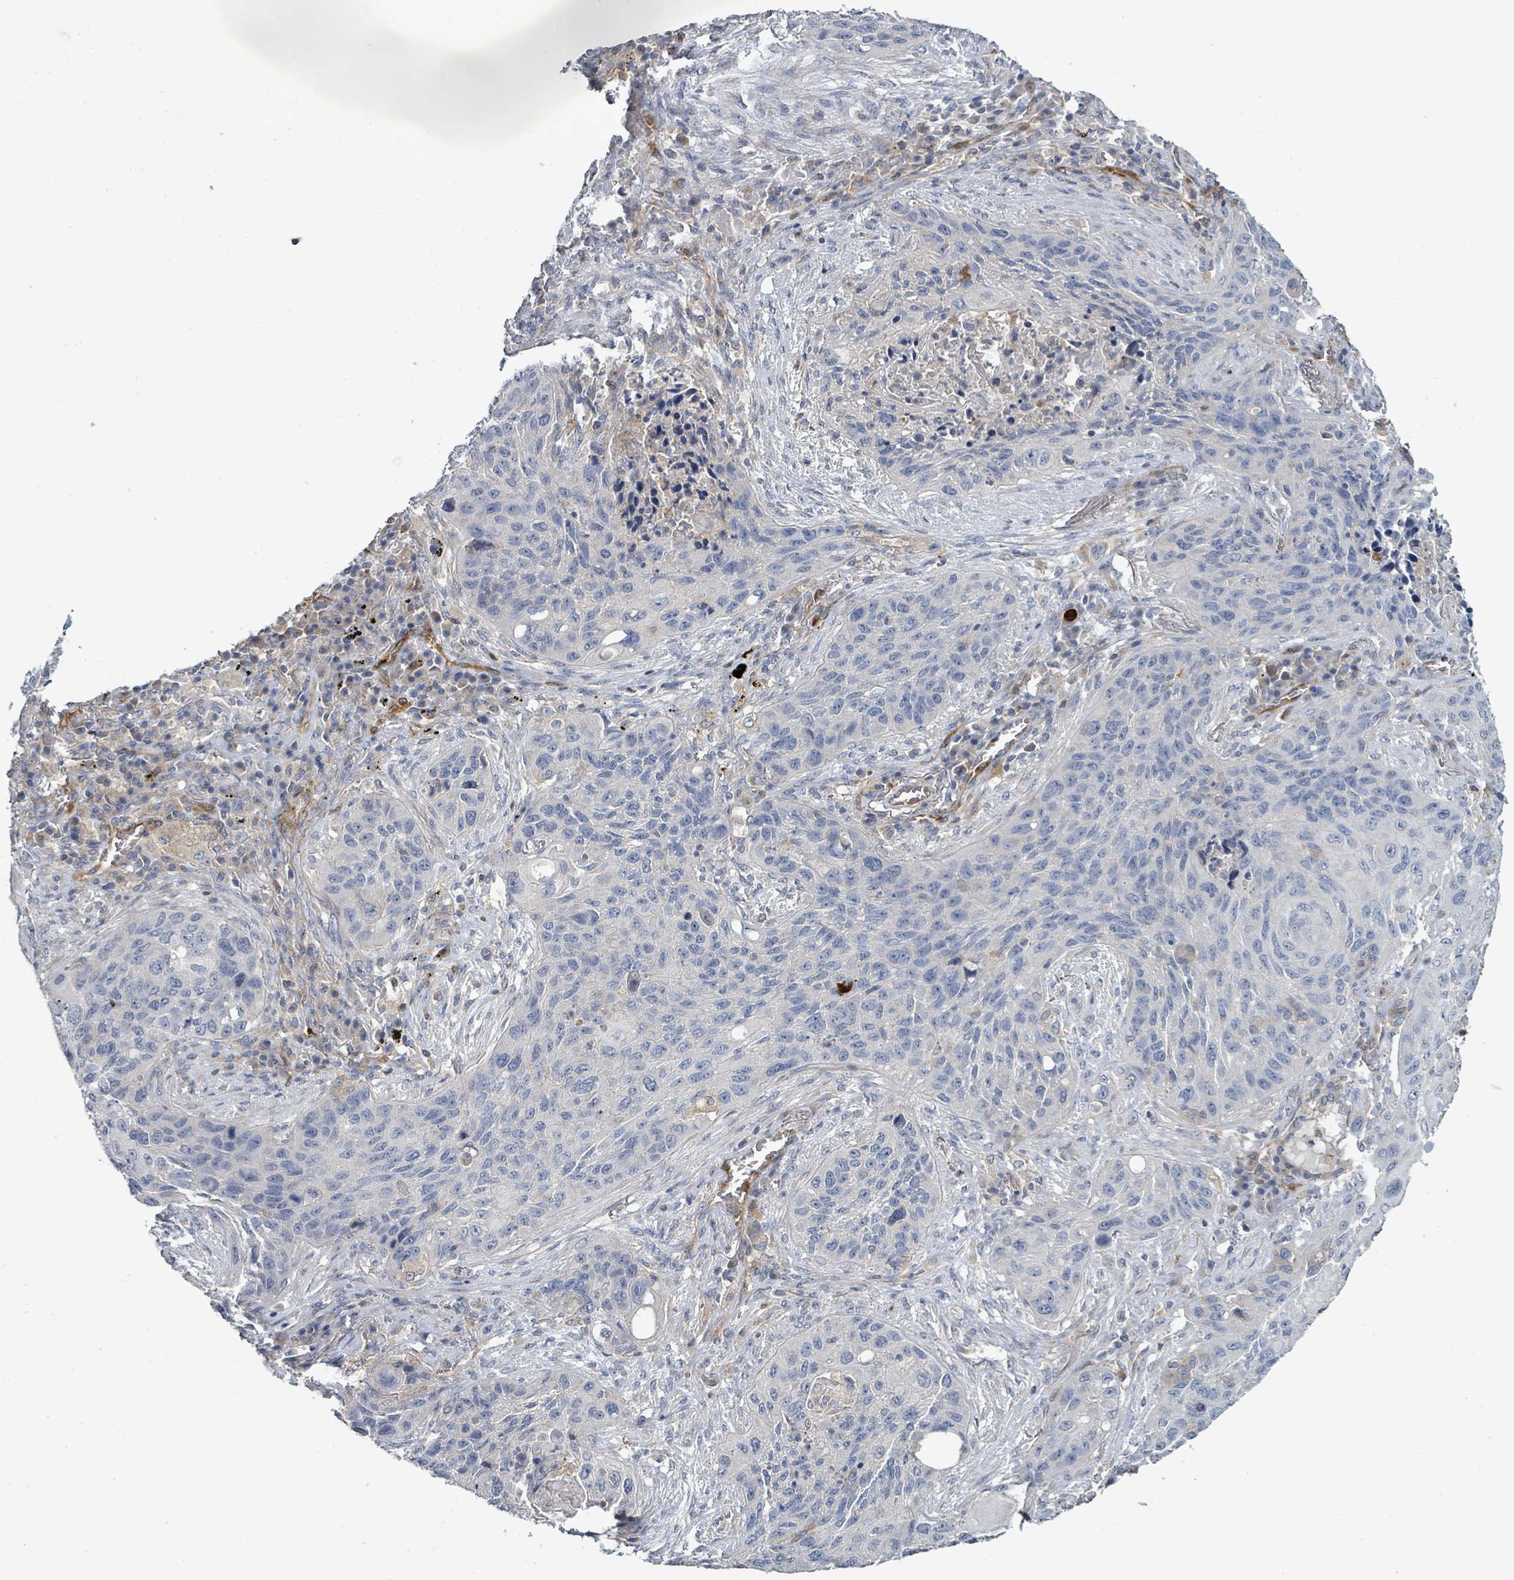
{"staining": {"intensity": "negative", "quantity": "none", "location": "none"}, "tissue": "lung cancer", "cell_type": "Tumor cells", "image_type": "cancer", "snomed": [{"axis": "morphology", "description": "Squamous cell carcinoma, NOS"}, {"axis": "topography", "description": "Lung"}], "caption": "Human squamous cell carcinoma (lung) stained for a protein using immunohistochemistry (IHC) shows no positivity in tumor cells.", "gene": "IFIT1", "patient": {"sex": "female", "age": 63}}